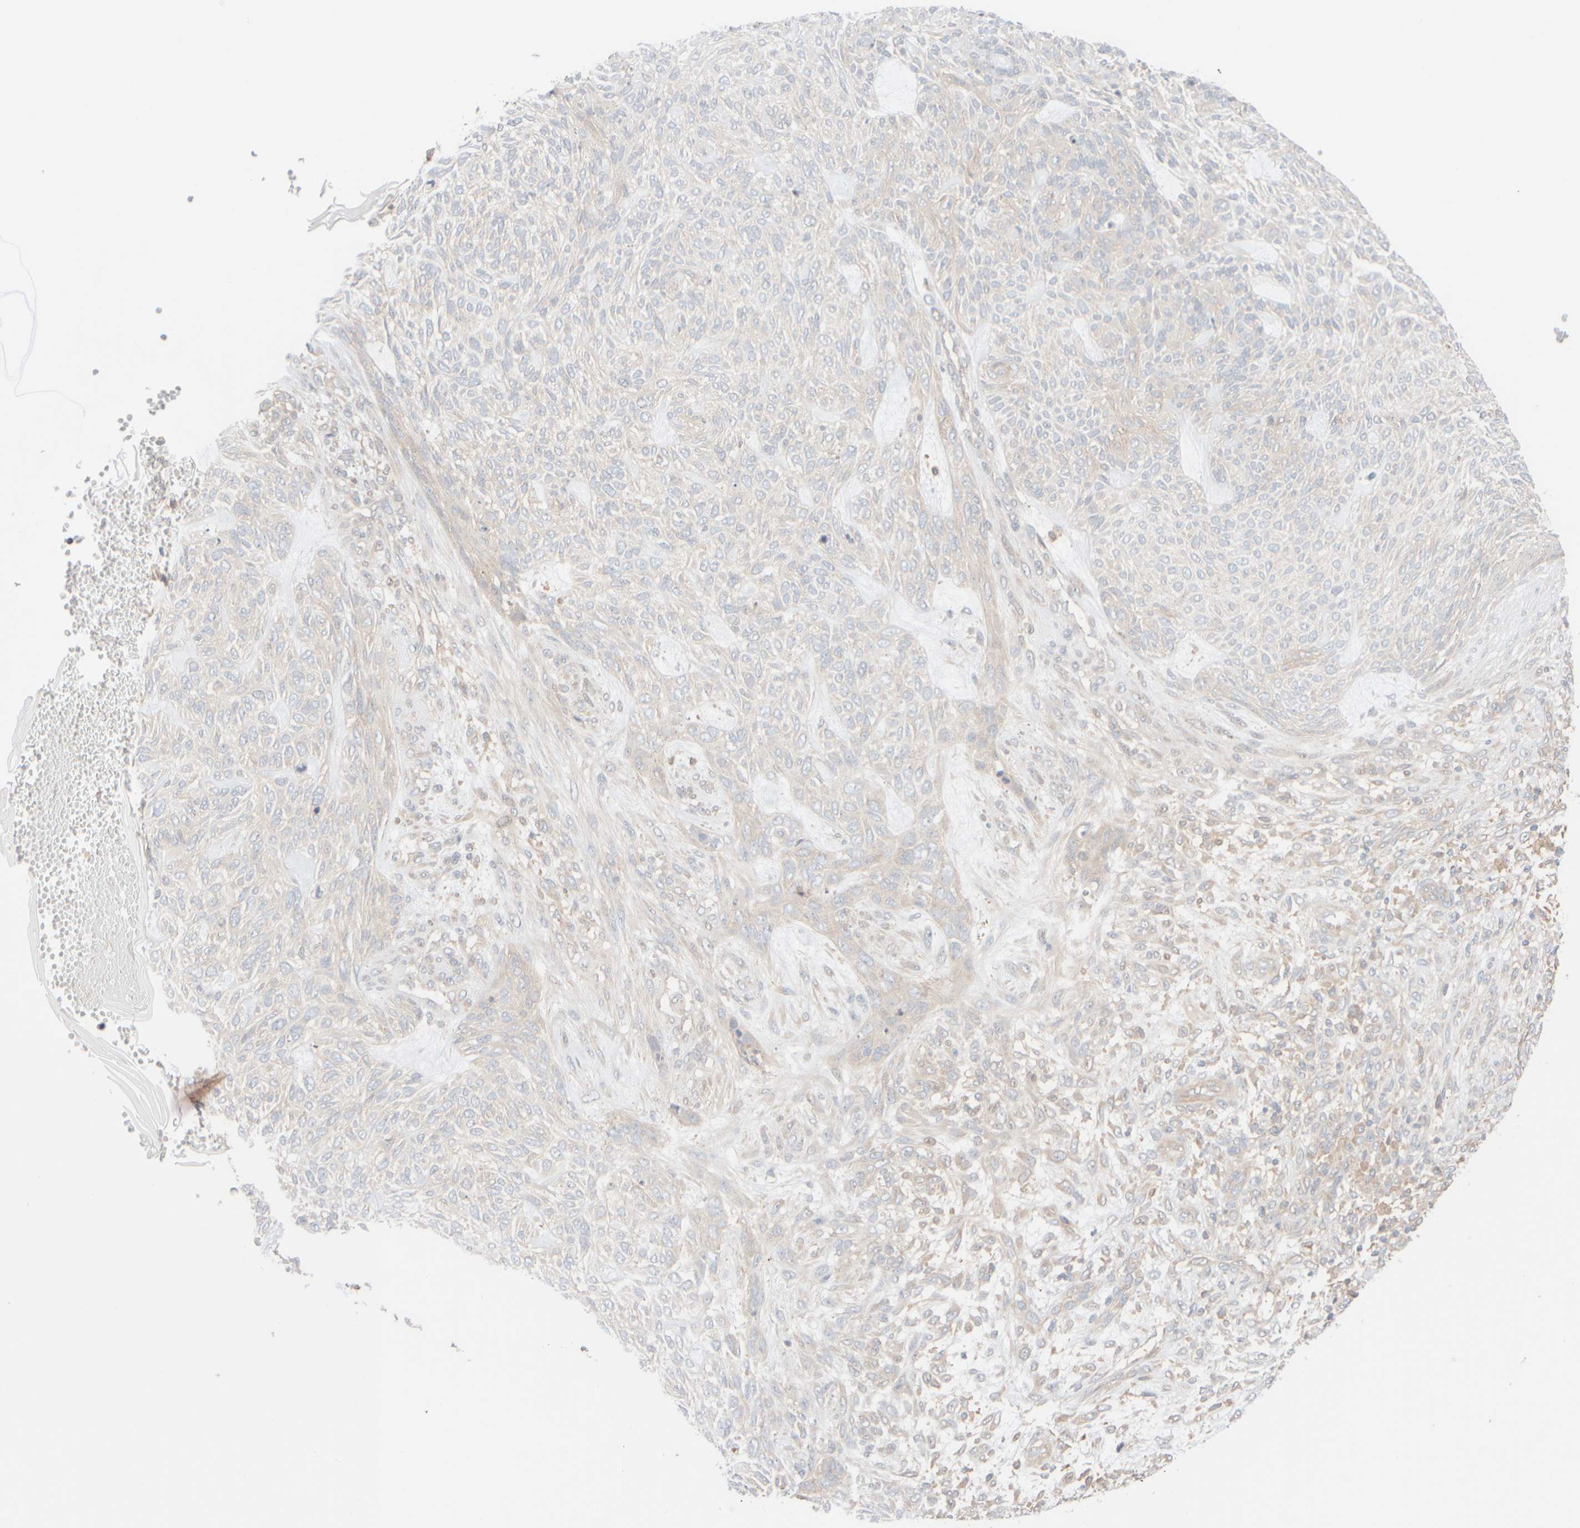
{"staining": {"intensity": "weak", "quantity": "<25%", "location": "cytoplasmic/membranous"}, "tissue": "skin cancer", "cell_type": "Tumor cells", "image_type": "cancer", "snomed": [{"axis": "morphology", "description": "Basal cell carcinoma"}, {"axis": "topography", "description": "Skin"}], "caption": "This is an immunohistochemistry histopathology image of human skin basal cell carcinoma. There is no expression in tumor cells.", "gene": "RABEP1", "patient": {"sex": "male", "age": 55}}